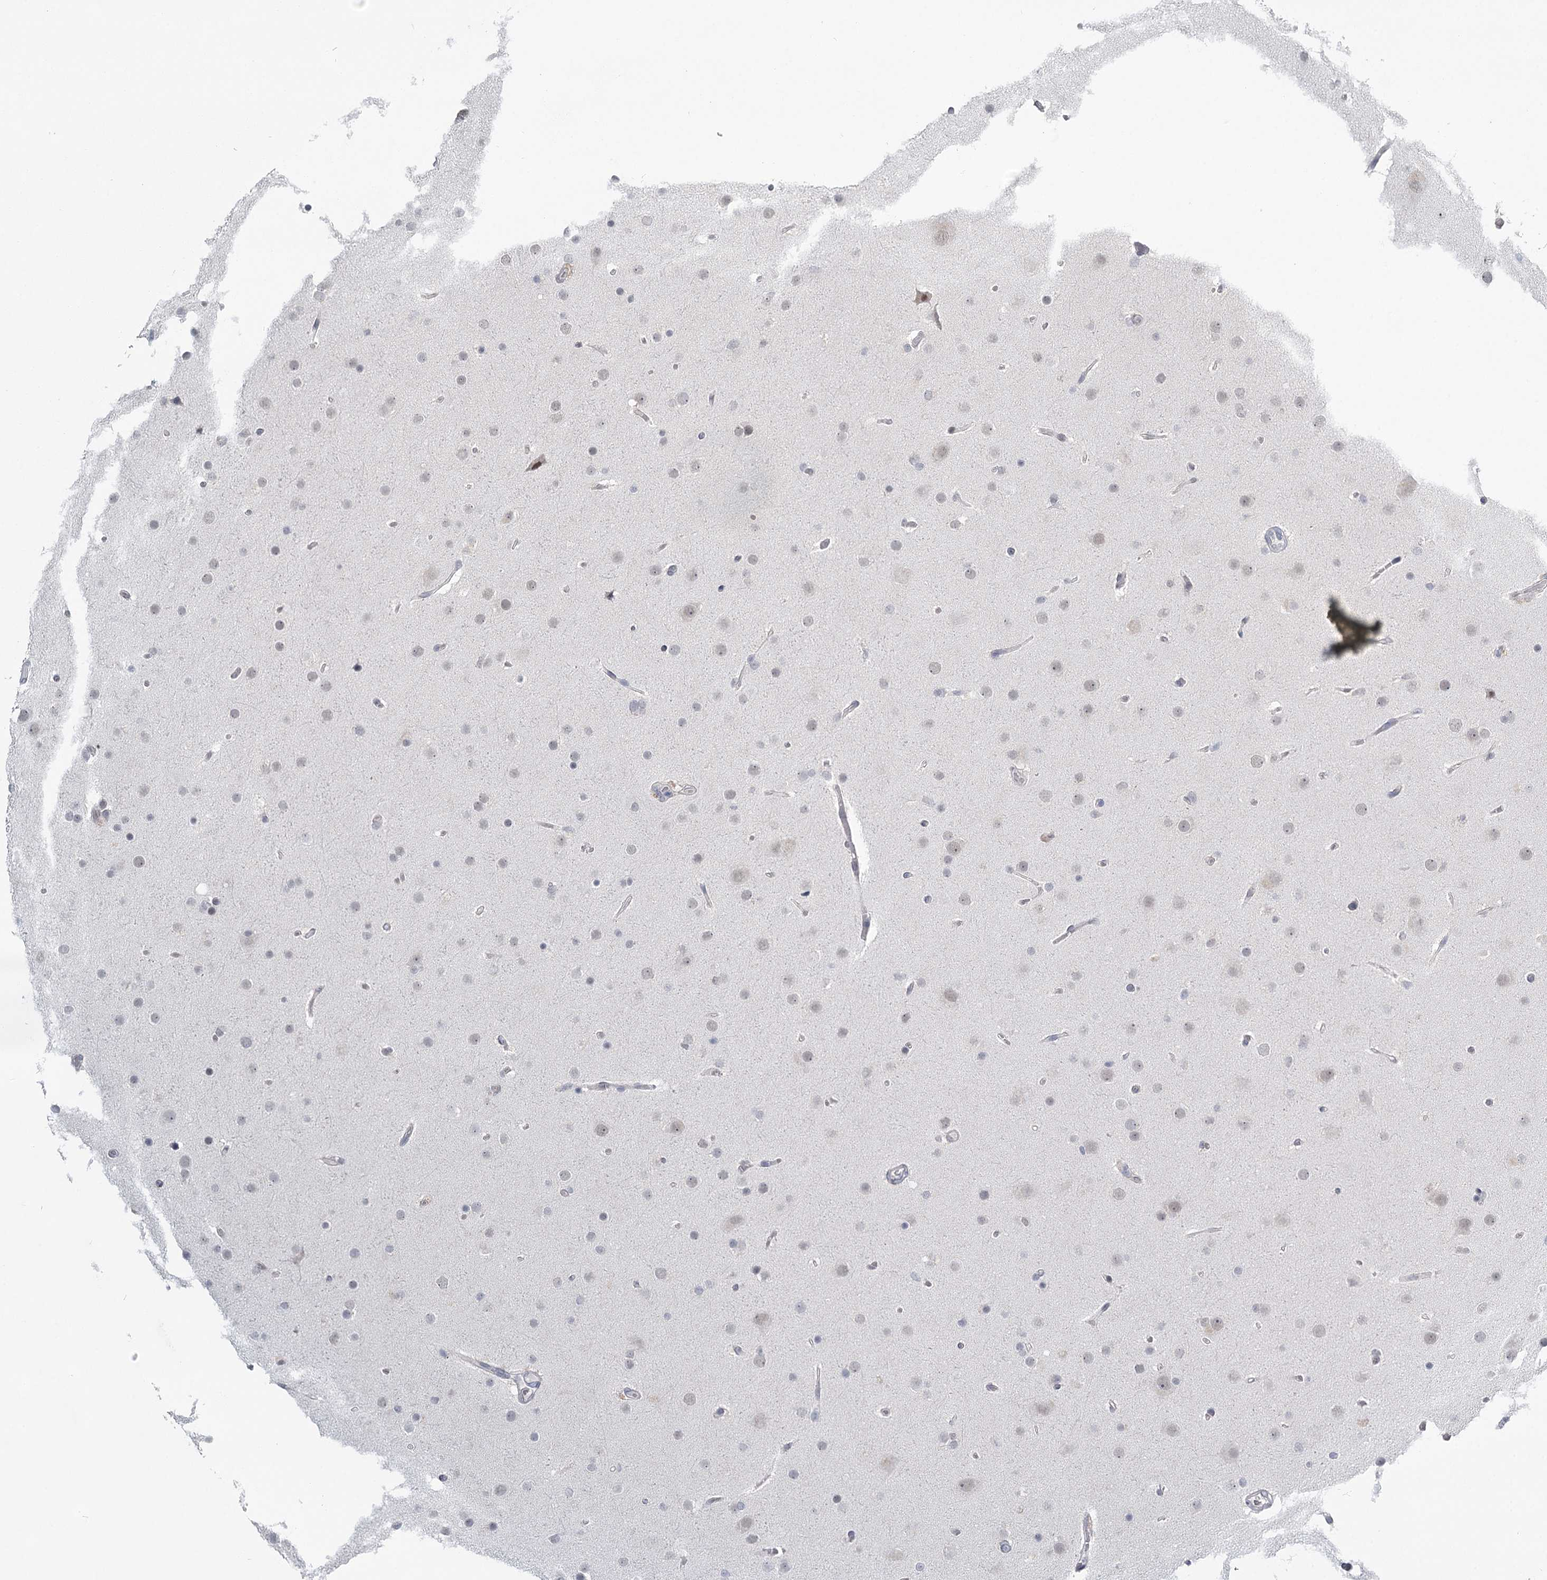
{"staining": {"intensity": "negative", "quantity": "none", "location": "none"}, "tissue": "glioma", "cell_type": "Tumor cells", "image_type": "cancer", "snomed": [{"axis": "morphology", "description": "Glioma, malignant, High grade"}, {"axis": "topography", "description": "Cerebral cortex"}], "caption": "IHC of high-grade glioma (malignant) shows no staining in tumor cells.", "gene": "TMEM70", "patient": {"sex": "female", "age": 36}}